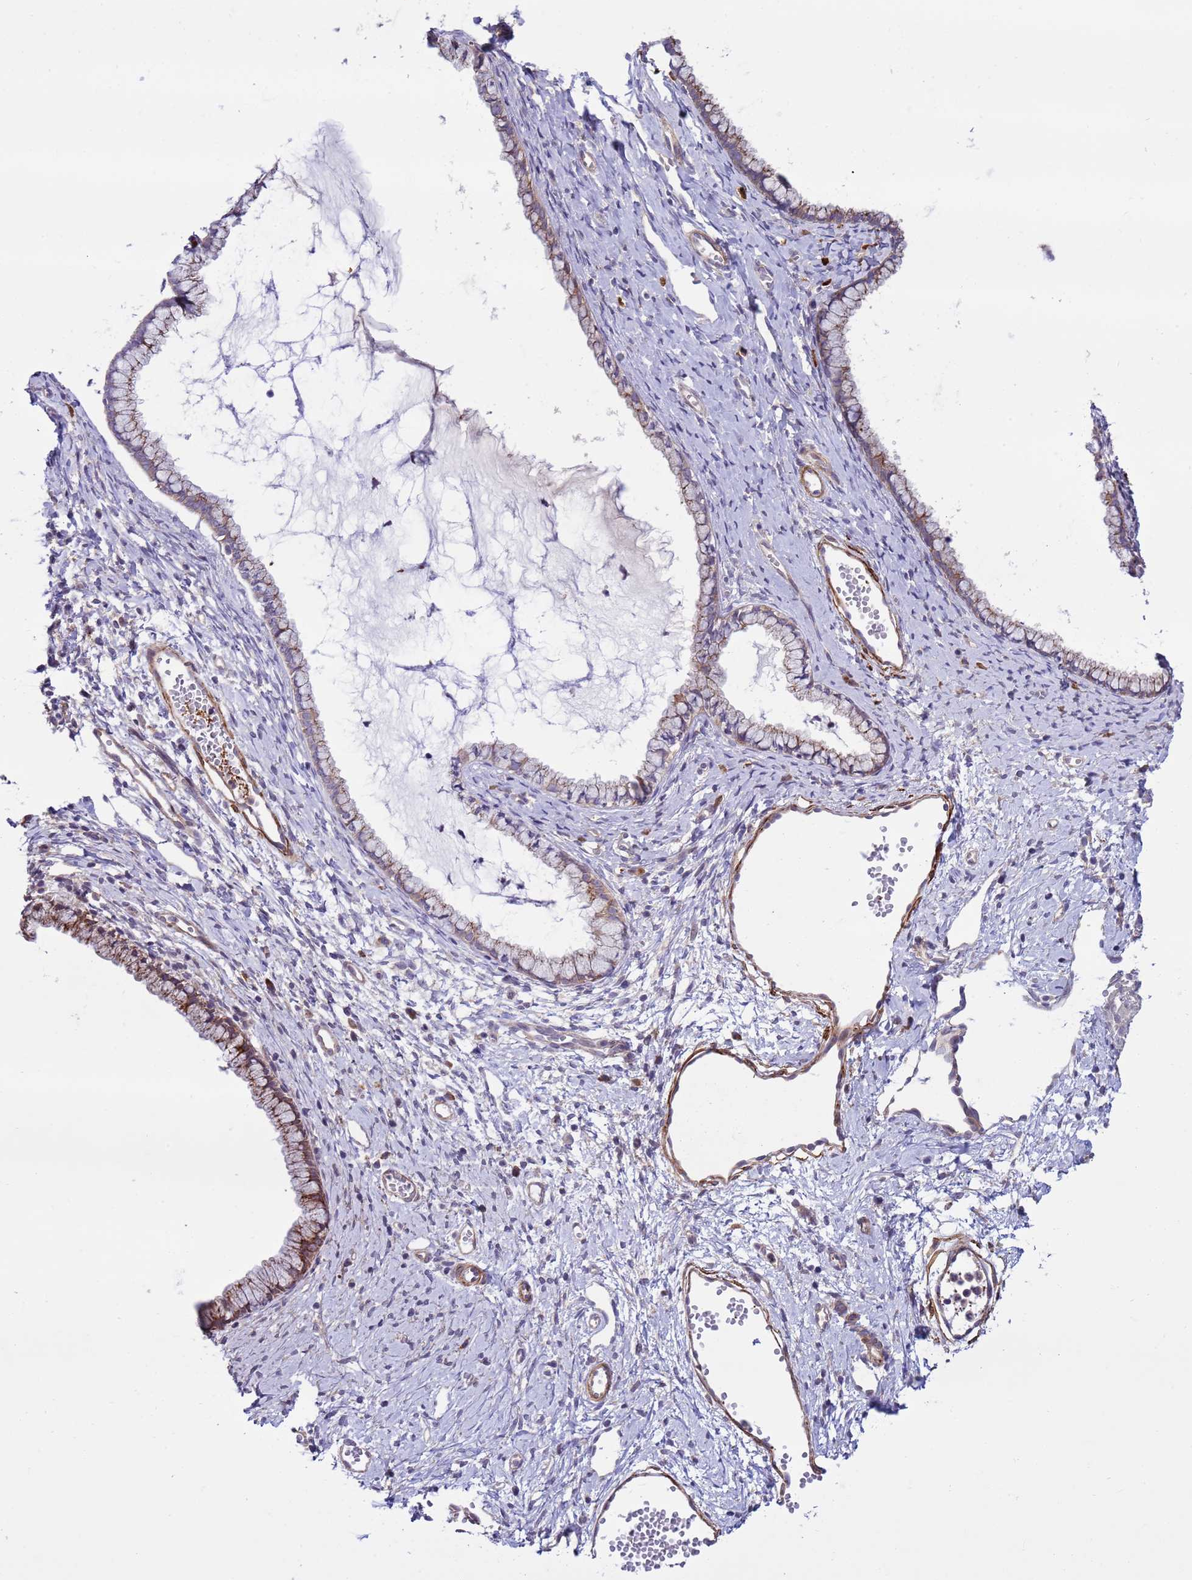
{"staining": {"intensity": "moderate", "quantity": "25%-75%", "location": "cytoplasmic/membranous"}, "tissue": "cervix", "cell_type": "Glandular cells", "image_type": "normal", "snomed": [{"axis": "morphology", "description": "Normal tissue, NOS"}, {"axis": "topography", "description": "Cervix"}], "caption": "This is a photomicrograph of immunohistochemistry (IHC) staining of benign cervix, which shows moderate staining in the cytoplasmic/membranous of glandular cells.", "gene": "GEN1", "patient": {"sex": "female", "age": 40}}